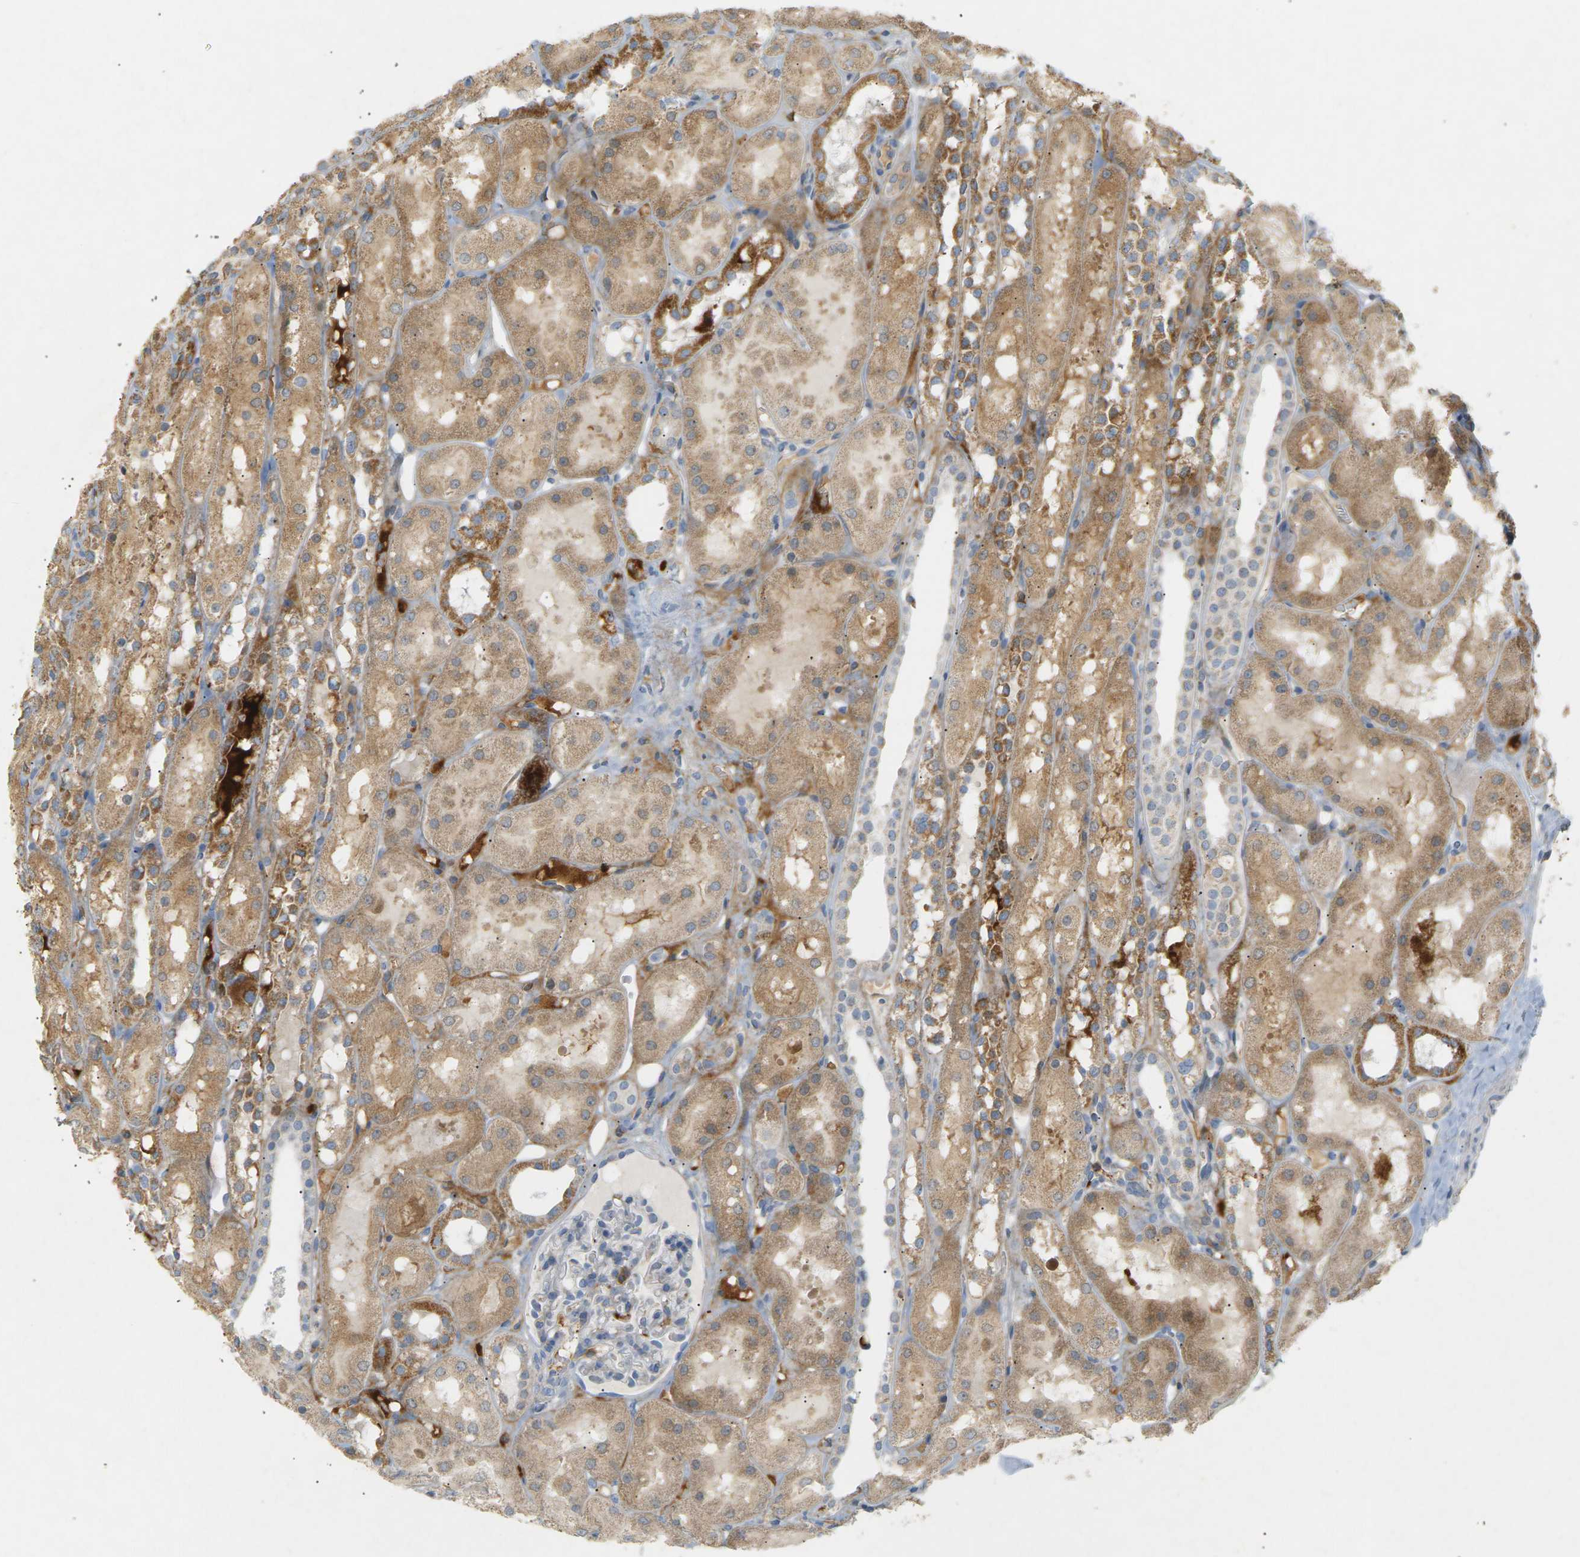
{"staining": {"intensity": "moderate", "quantity": "<25%", "location": "cytoplasmic/membranous"}, "tissue": "kidney", "cell_type": "Cells in glomeruli", "image_type": "normal", "snomed": [{"axis": "morphology", "description": "Normal tissue, NOS"}, {"axis": "topography", "description": "Kidney"}, {"axis": "topography", "description": "Urinary bladder"}], "caption": "Brown immunohistochemical staining in benign human kidney demonstrates moderate cytoplasmic/membranous staining in about <25% of cells in glomeruli. The protein is stained brown, and the nuclei are stained in blue (DAB (3,3'-diaminobenzidine) IHC with brightfield microscopy, high magnification).", "gene": "LIME1", "patient": {"sex": "male", "age": 16}}